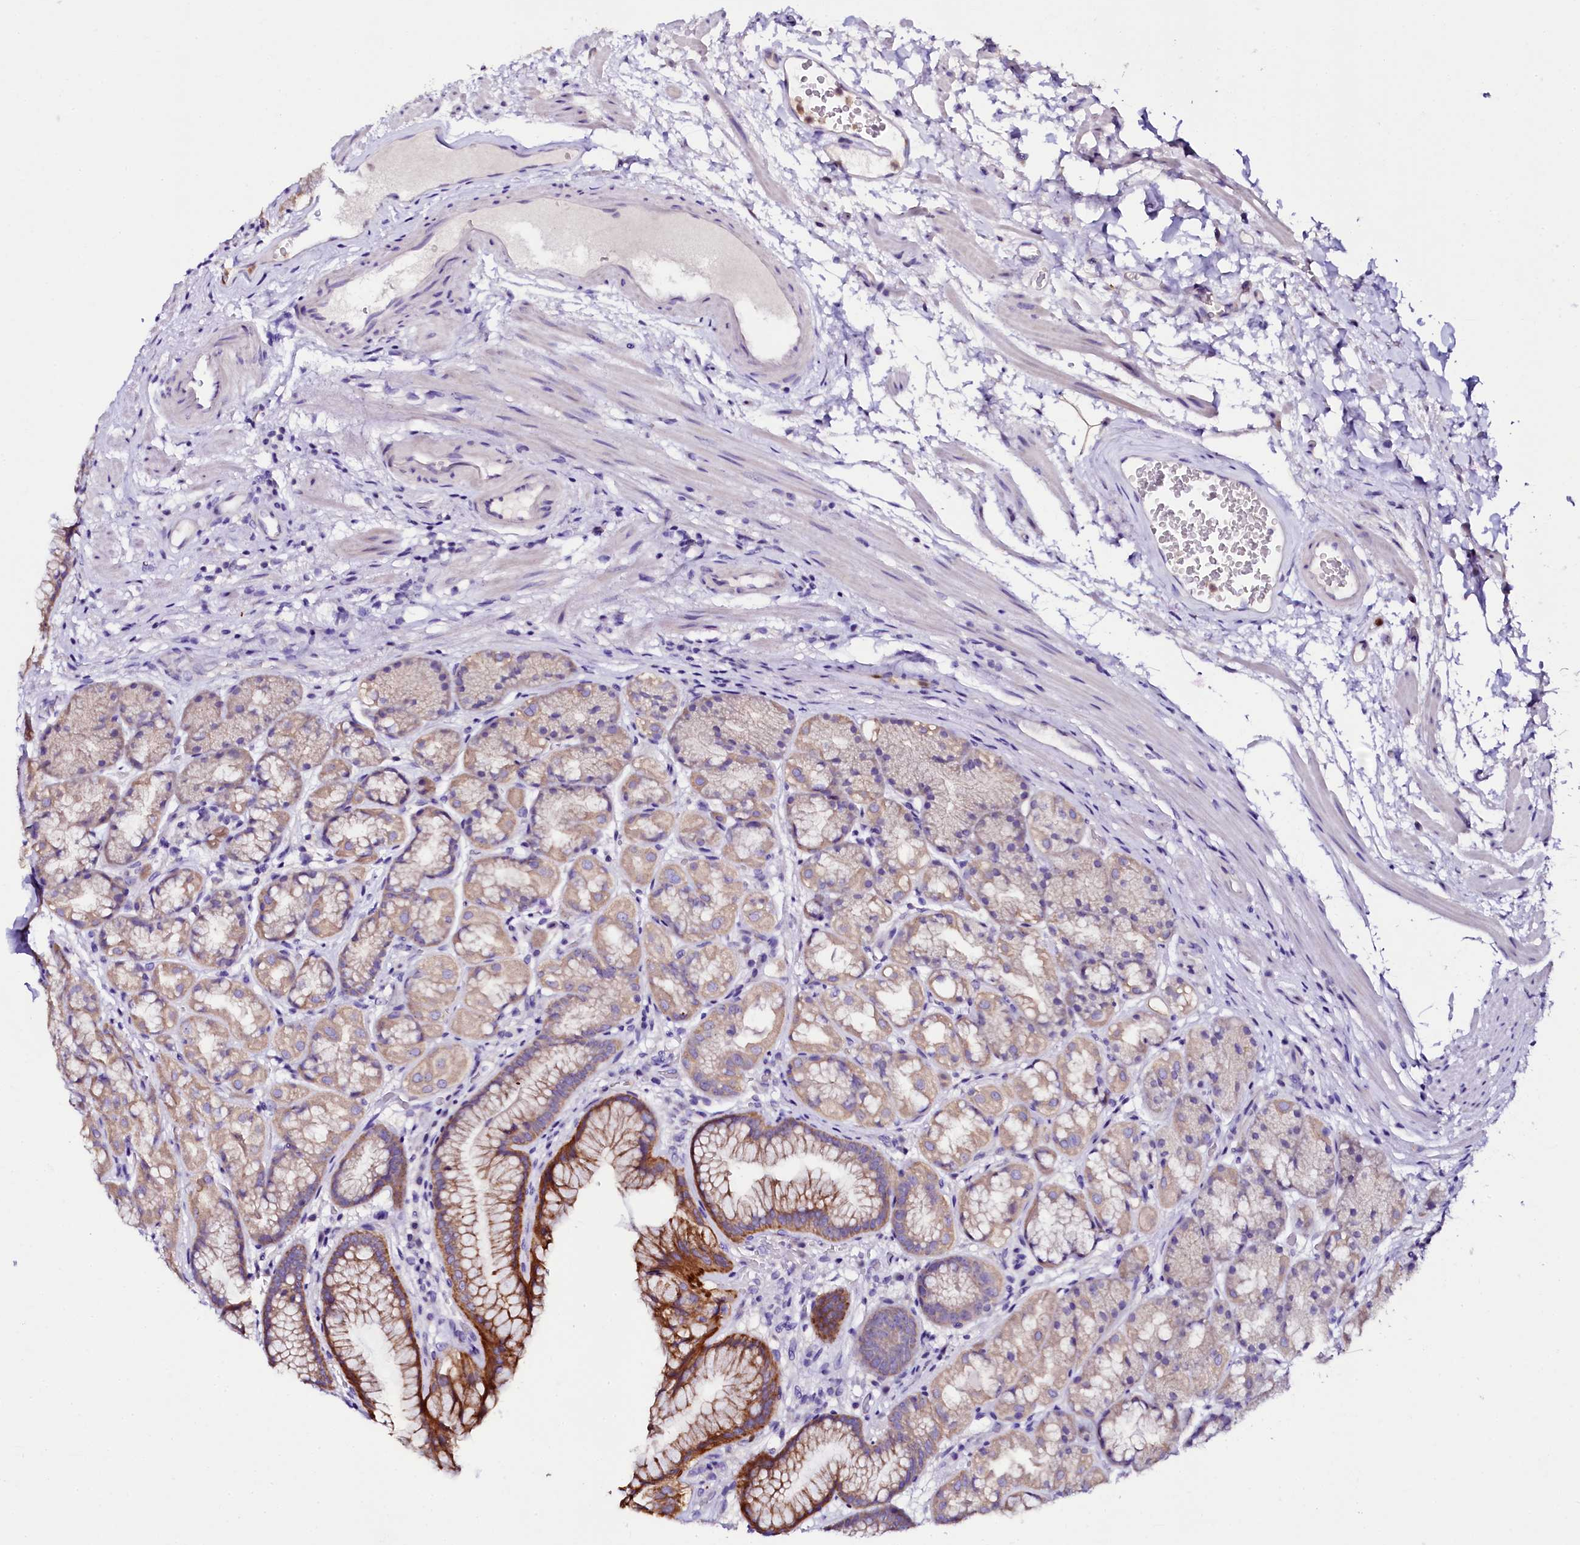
{"staining": {"intensity": "moderate", "quantity": "25%-75%", "location": "cytoplasmic/membranous"}, "tissue": "stomach", "cell_type": "Glandular cells", "image_type": "normal", "snomed": [{"axis": "morphology", "description": "Normal tissue, NOS"}, {"axis": "topography", "description": "Stomach"}], "caption": "High-magnification brightfield microscopy of benign stomach stained with DAB (3,3'-diaminobenzidine) (brown) and counterstained with hematoxylin (blue). glandular cells exhibit moderate cytoplasmic/membranous staining is seen in about25%-75% of cells. The protein is shown in brown color, while the nuclei are stained blue.", "gene": "NAA16", "patient": {"sex": "male", "age": 63}}